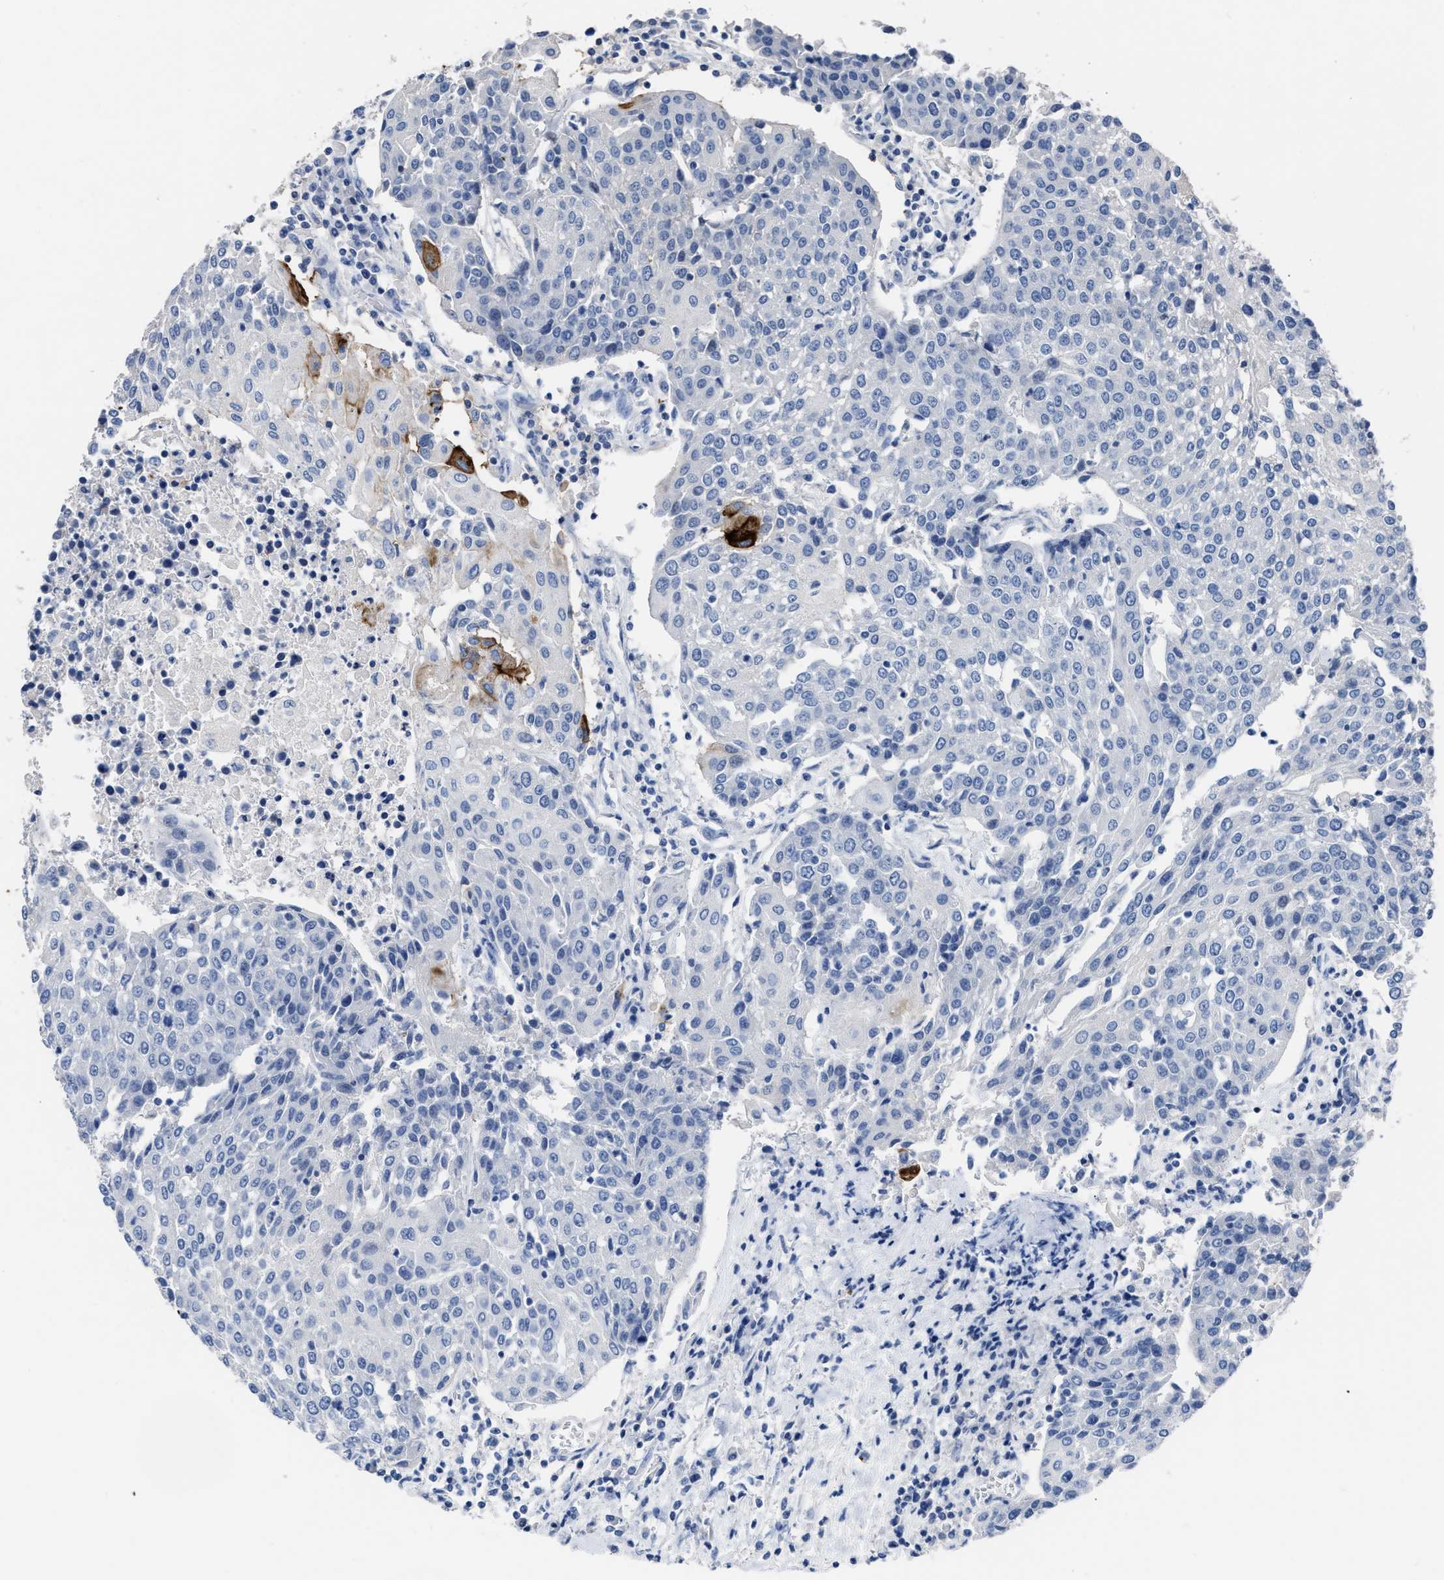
{"staining": {"intensity": "strong", "quantity": "<25%", "location": "cytoplasmic/membranous"}, "tissue": "urothelial cancer", "cell_type": "Tumor cells", "image_type": "cancer", "snomed": [{"axis": "morphology", "description": "Urothelial carcinoma, High grade"}, {"axis": "topography", "description": "Urinary bladder"}], "caption": "Human urothelial cancer stained with a brown dye reveals strong cytoplasmic/membranous positive expression in about <25% of tumor cells.", "gene": "CEACAM5", "patient": {"sex": "female", "age": 85}}